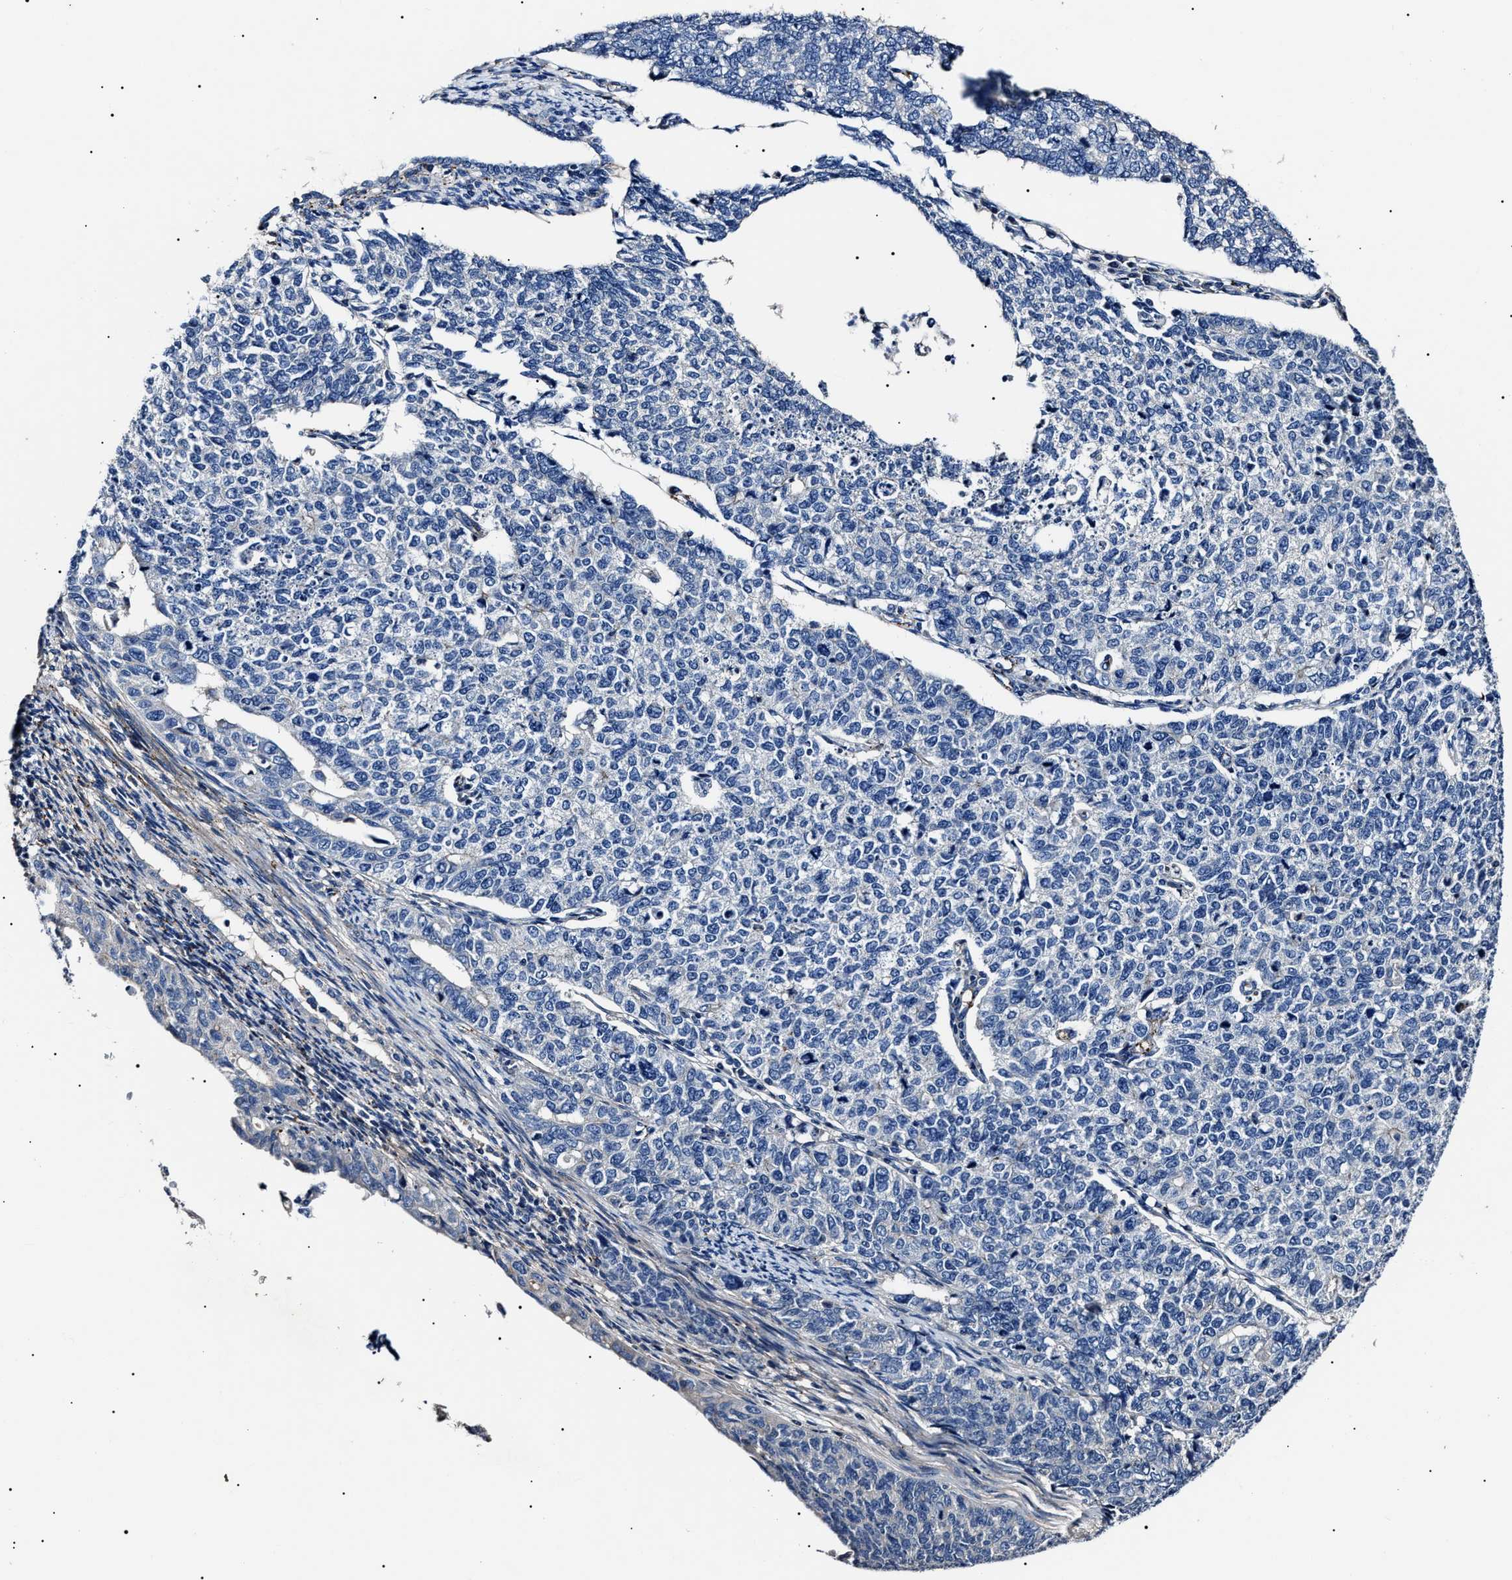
{"staining": {"intensity": "negative", "quantity": "none", "location": "none"}, "tissue": "cervical cancer", "cell_type": "Tumor cells", "image_type": "cancer", "snomed": [{"axis": "morphology", "description": "Squamous cell carcinoma, NOS"}, {"axis": "topography", "description": "Cervix"}], "caption": "The photomicrograph demonstrates no significant expression in tumor cells of squamous cell carcinoma (cervical).", "gene": "KLHL42", "patient": {"sex": "female", "age": 63}}